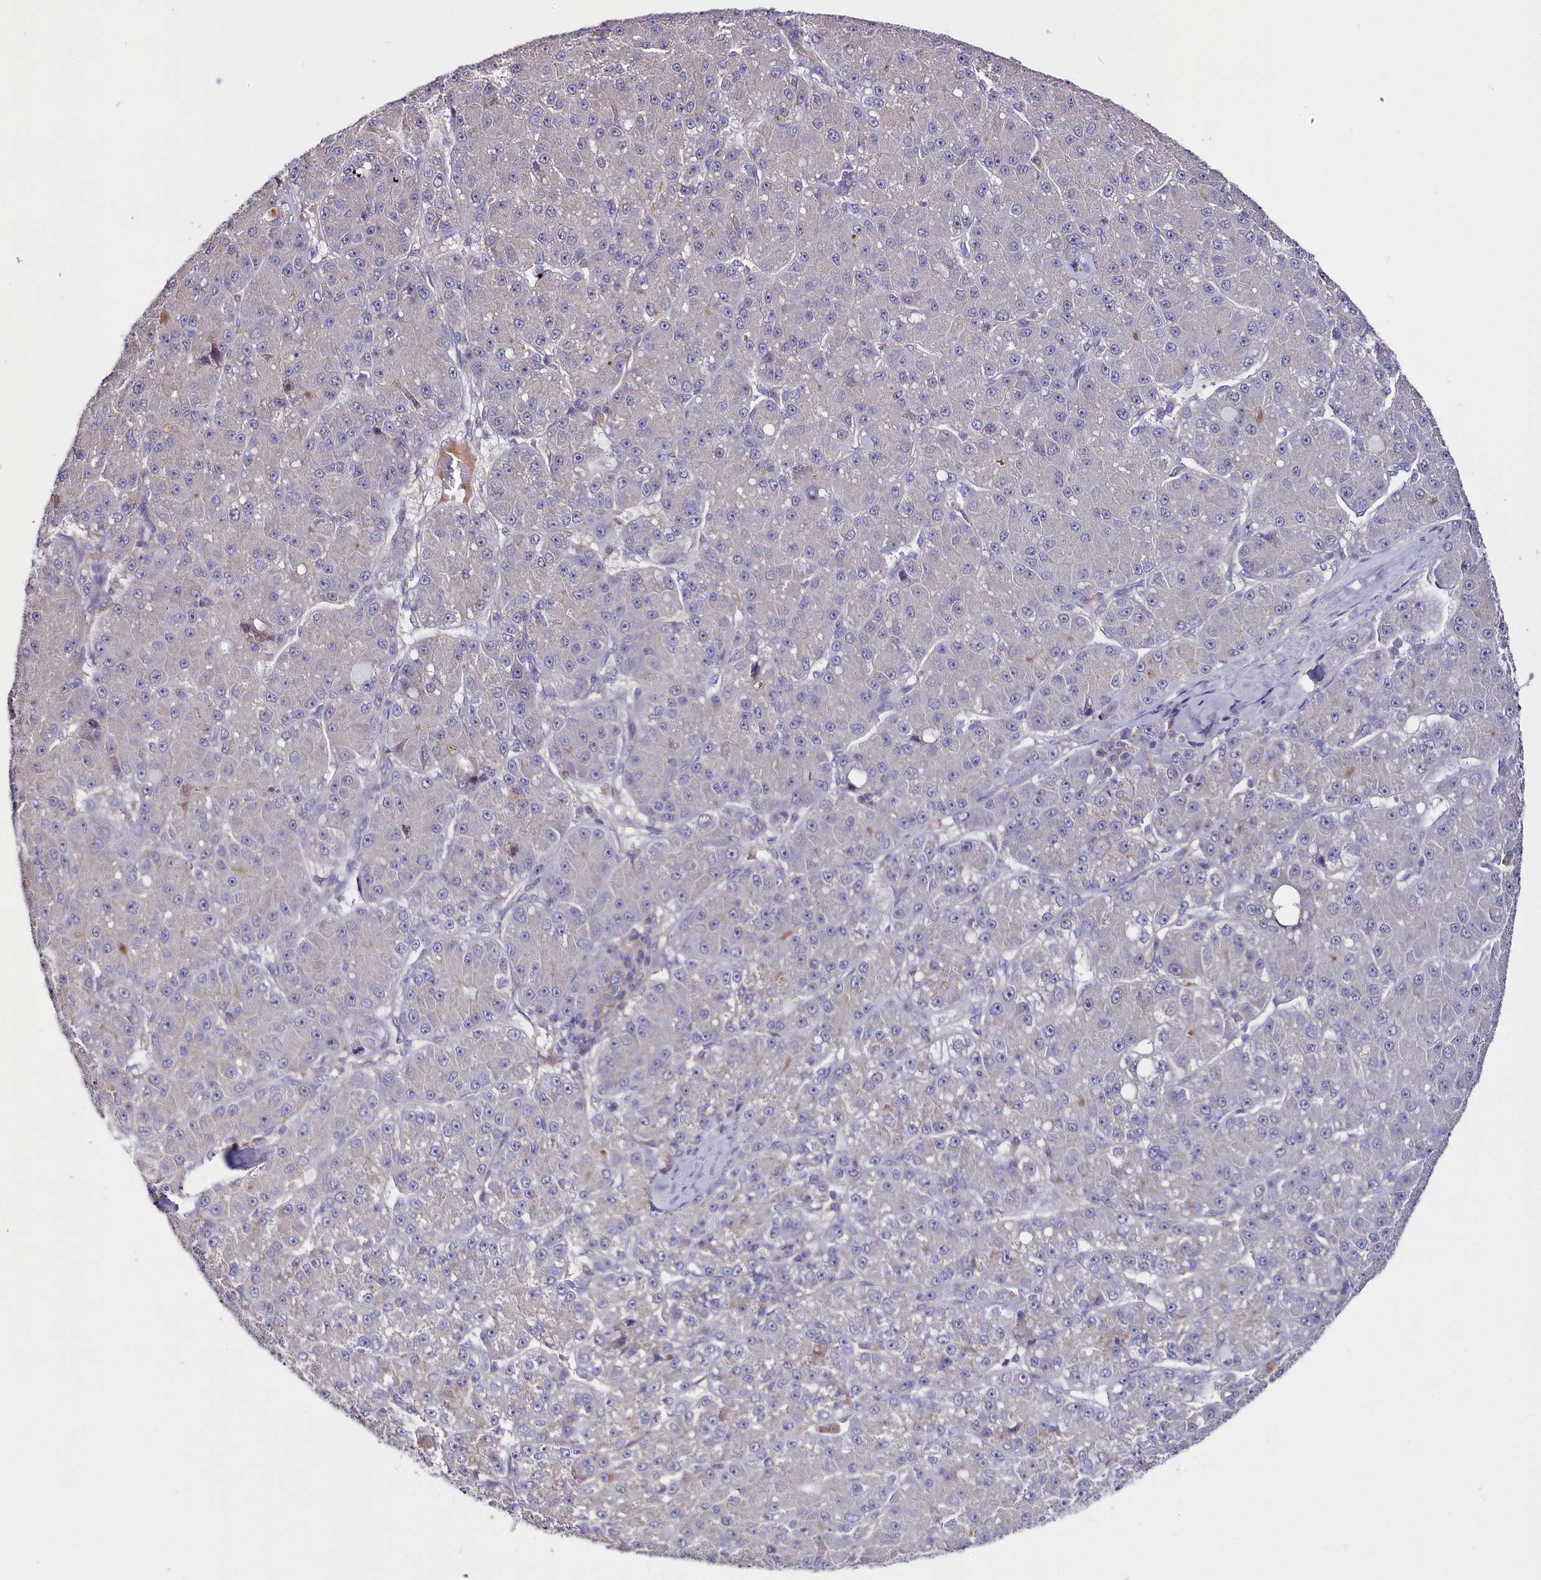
{"staining": {"intensity": "negative", "quantity": "none", "location": "none"}, "tissue": "liver cancer", "cell_type": "Tumor cells", "image_type": "cancer", "snomed": [{"axis": "morphology", "description": "Carcinoma, Hepatocellular, NOS"}, {"axis": "topography", "description": "Liver"}], "caption": "Immunohistochemistry (IHC) histopathology image of human liver hepatocellular carcinoma stained for a protein (brown), which reveals no positivity in tumor cells.", "gene": "RPUSD3", "patient": {"sex": "male", "age": 67}}